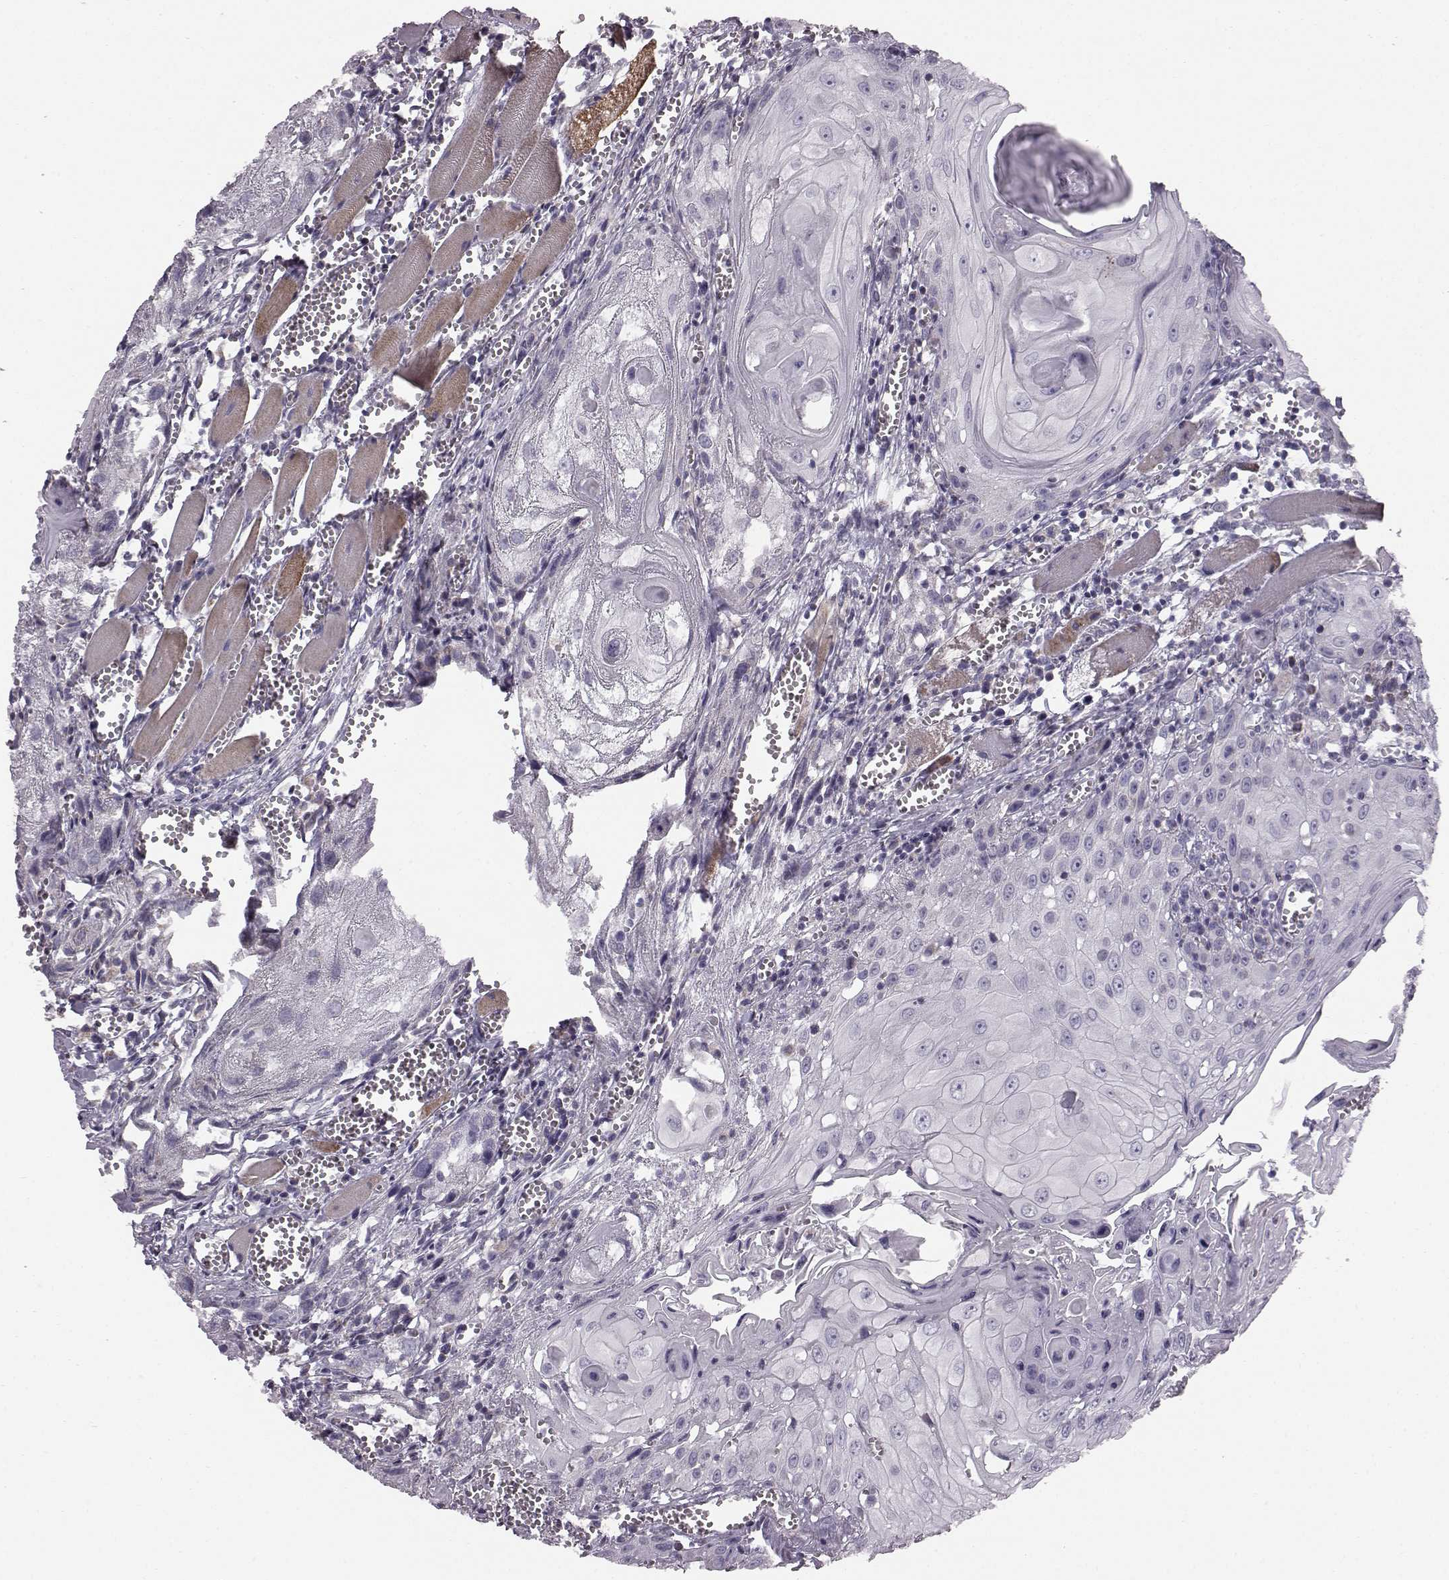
{"staining": {"intensity": "negative", "quantity": "none", "location": "none"}, "tissue": "head and neck cancer", "cell_type": "Tumor cells", "image_type": "cancer", "snomed": [{"axis": "morphology", "description": "Squamous cell carcinoma, NOS"}, {"axis": "topography", "description": "Head-Neck"}], "caption": "An immunohistochemistry photomicrograph of head and neck cancer (squamous cell carcinoma) is shown. There is no staining in tumor cells of head and neck cancer (squamous cell carcinoma).", "gene": "FAM8A1", "patient": {"sex": "female", "age": 80}}